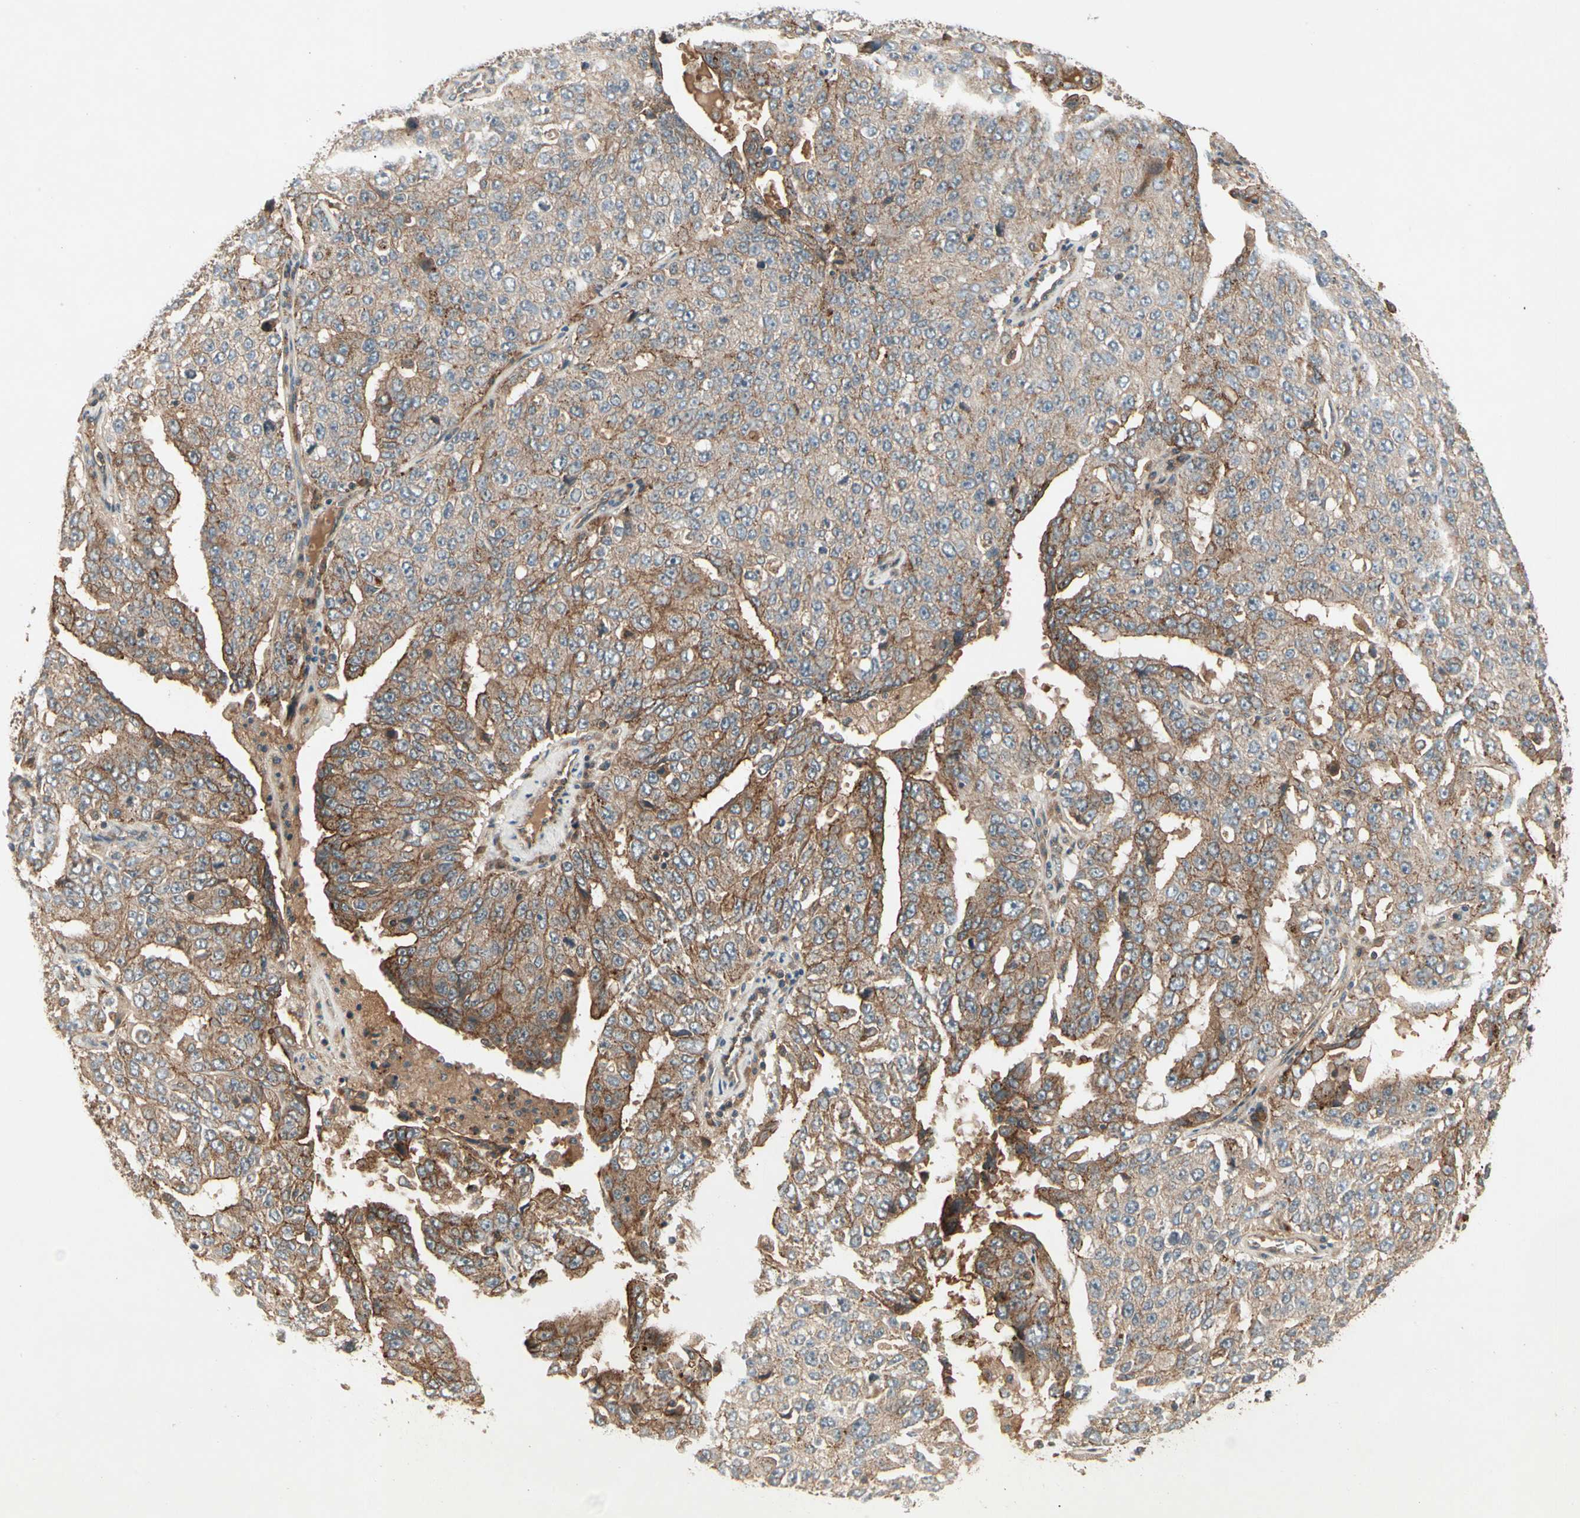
{"staining": {"intensity": "moderate", "quantity": "25%-75%", "location": "cytoplasmic/membranous"}, "tissue": "ovarian cancer", "cell_type": "Tumor cells", "image_type": "cancer", "snomed": [{"axis": "morphology", "description": "Carcinoma, endometroid"}, {"axis": "topography", "description": "Ovary"}], "caption": "Immunohistochemistry (IHC) (DAB (3,3'-diaminobenzidine)) staining of human ovarian endometroid carcinoma shows moderate cytoplasmic/membranous protein positivity in about 25%-75% of tumor cells.", "gene": "FLOT1", "patient": {"sex": "female", "age": 62}}